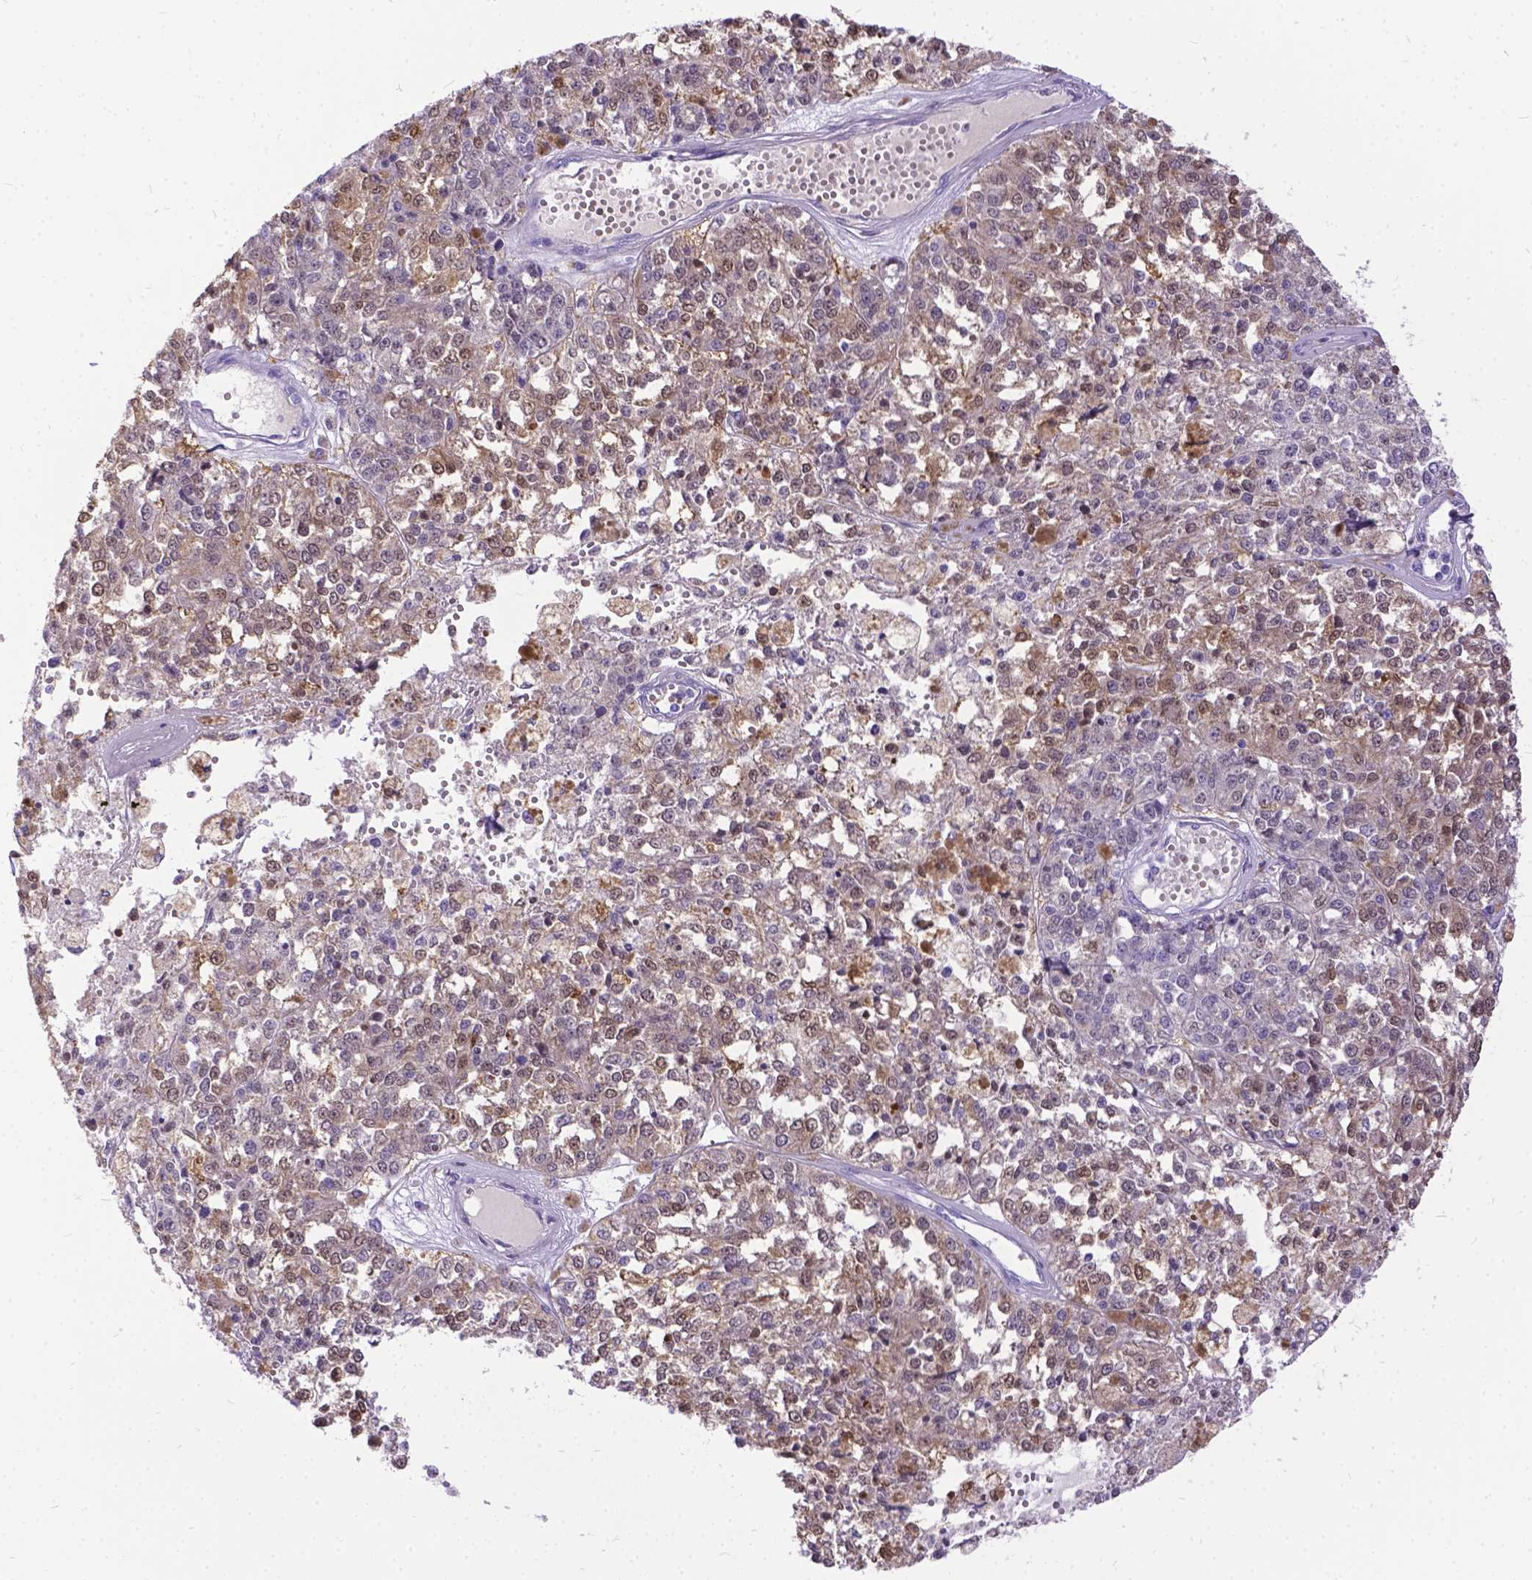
{"staining": {"intensity": "weak", "quantity": "25%-75%", "location": "cytoplasmic/membranous,nuclear"}, "tissue": "melanoma", "cell_type": "Tumor cells", "image_type": "cancer", "snomed": [{"axis": "morphology", "description": "Malignant melanoma, Metastatic site"}, {"axis": "topography", "description": "Lymph node"}], "caption": "This histopathology image reveals melanoma stained with immunohistochemistry to label a protein in brown. The cytoplasmic/membranous and nuclear of tumor cells show weak positivity for the protein. Nuclei are counter-stained blue.", "gene": "TMEM169", "patient": {"sex": "female", "age": 64}}